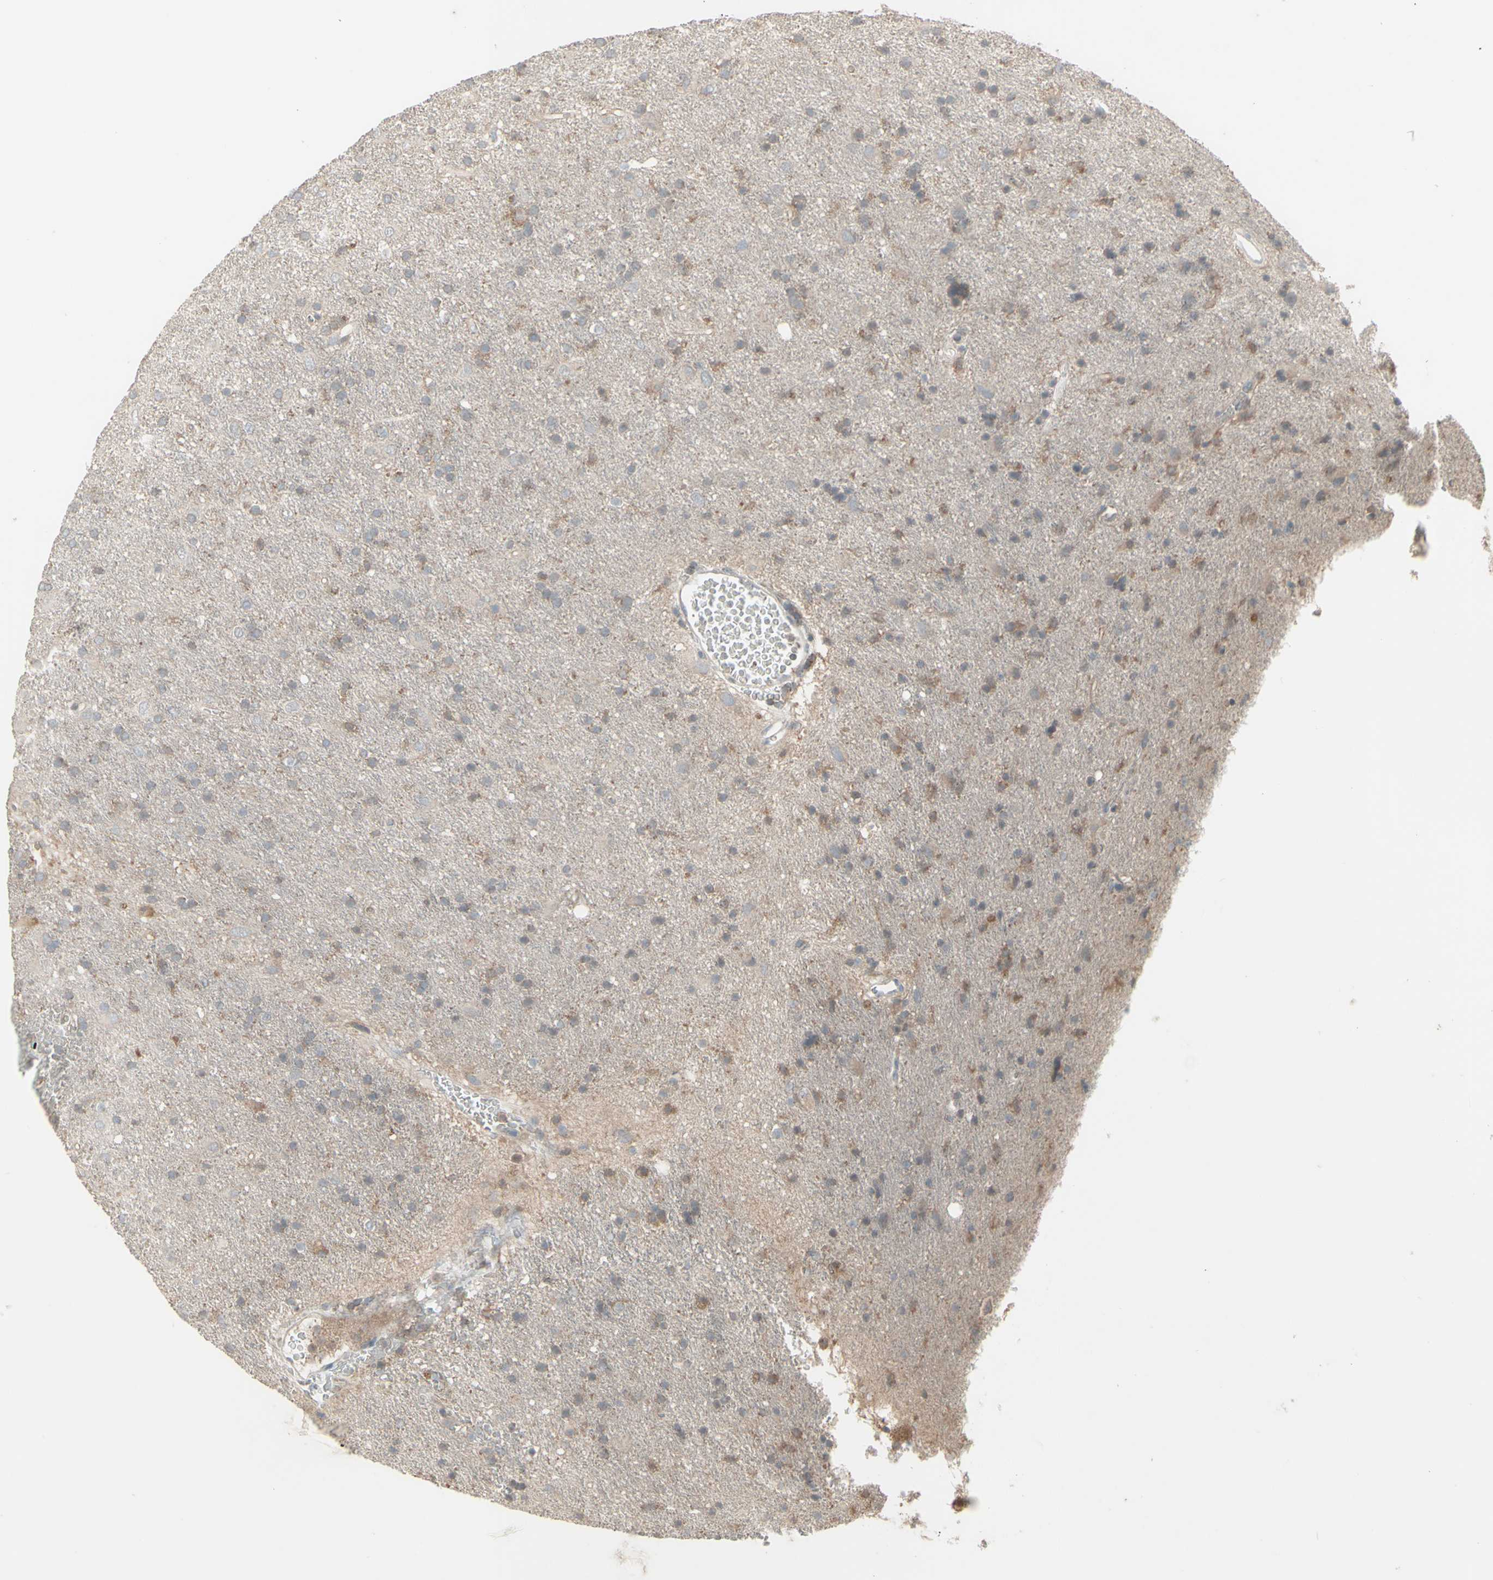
{"staining": {"intensity": "moderate", "quantity": "<25%", "location": "cytoplasmic/membranous"}, "tissue": "glioma", "cell_type": "Tumor cells", "image_type": "cancer", "snomed": [{"axis": "morphology", "description": "Glioma, malignant, Low grade"}, {"axis": "topography", "description": "Brain"}], "caption": "Tumor cells exhibit low levels of moderate cytoplasmic/membranous staining in approximately <25% of cells in human glioma. (DAB (3,3'-diaminobenzidine) = brown stain, brightfield microscopy at high magnification).", "gene": "CSK", "patient": {"sex": "male", "age": 77}}